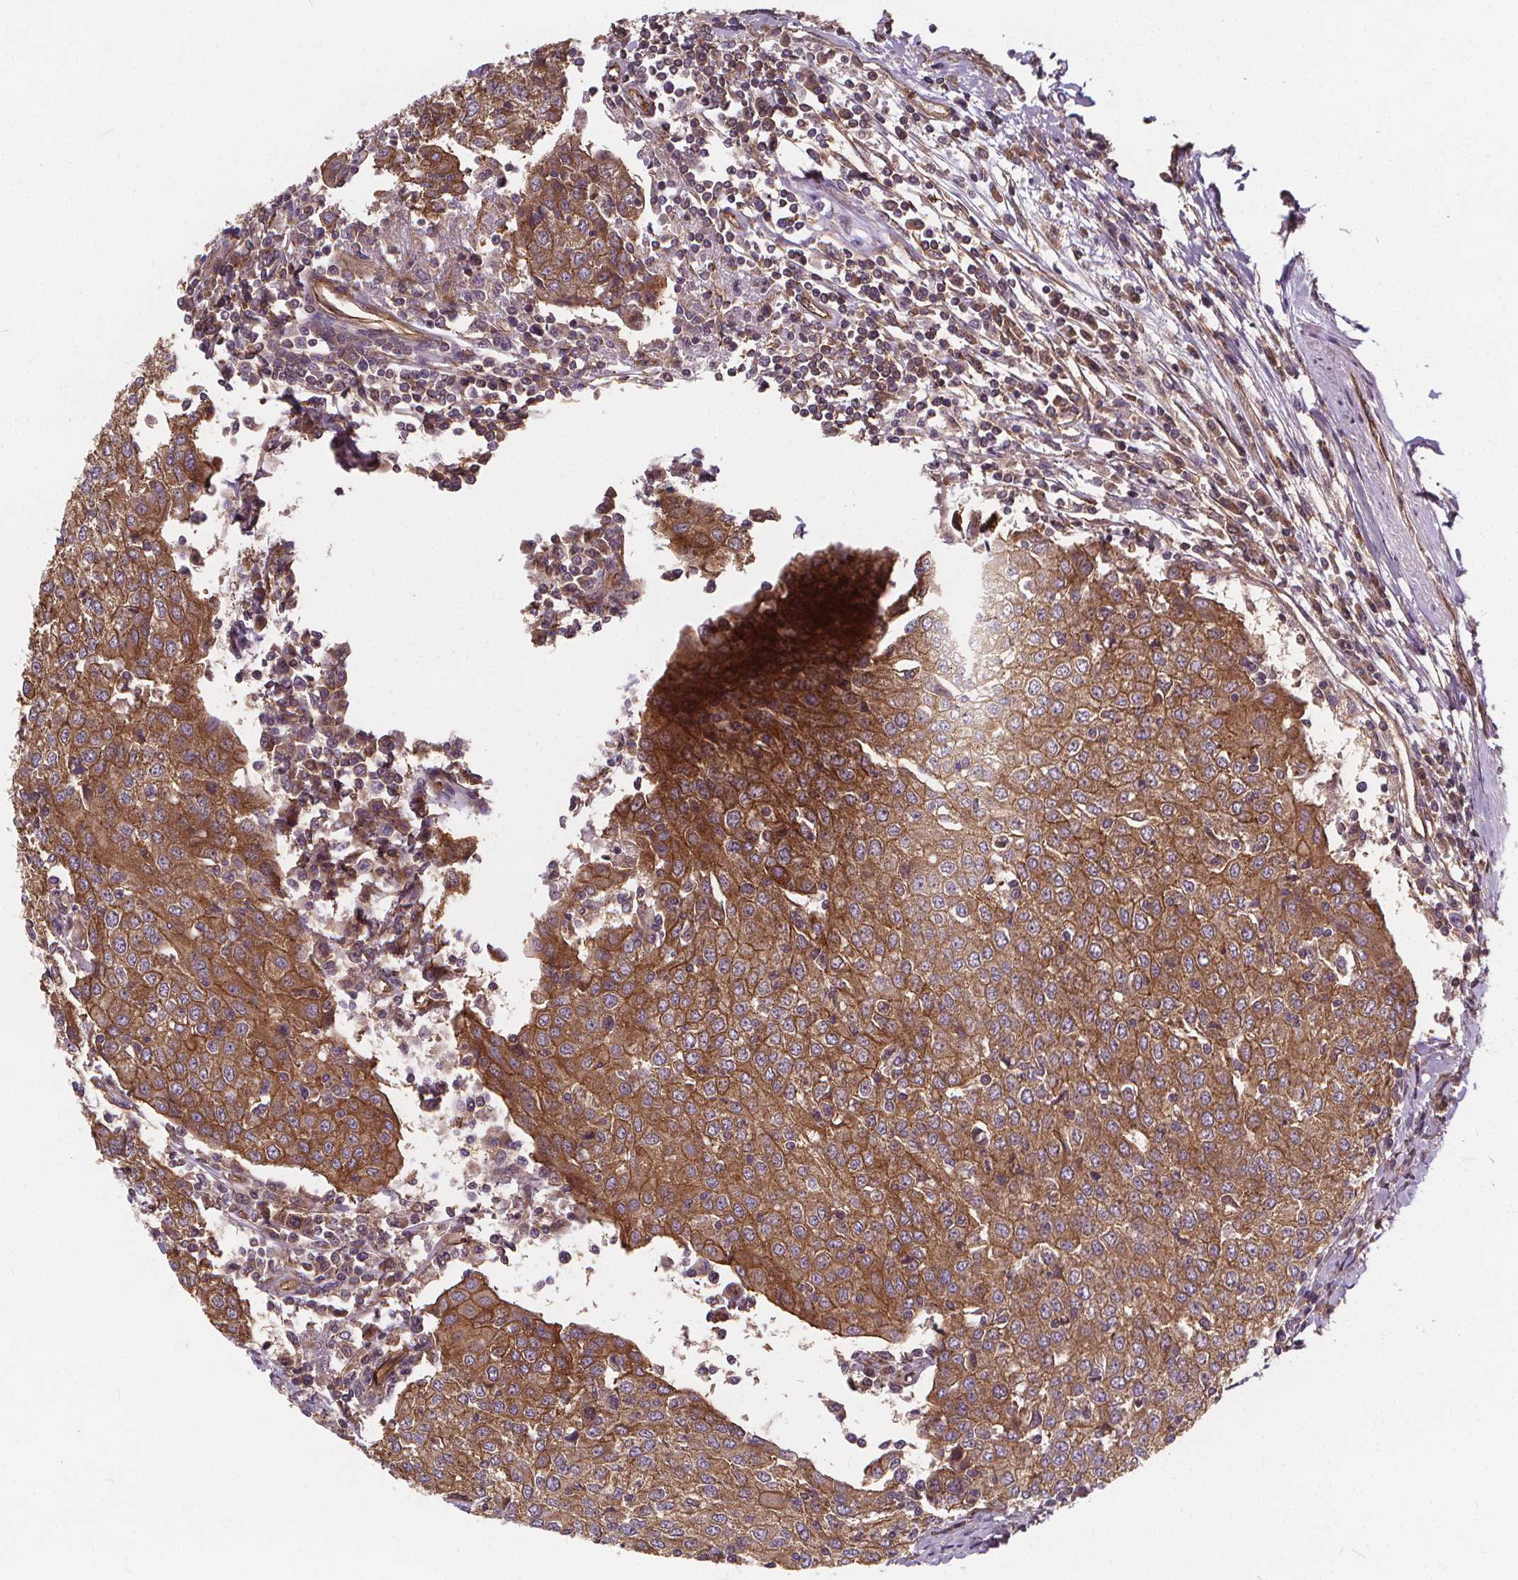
{"staining": {"intensity": "strong", "quantity": ">75%", "location": "cytoplasmic/membranous"}, "tissue": "urothelial cancer", "cell_type": "Tumor cells", "image_type": "cancer", "snomed": [{"axis": "morphology", "description": "Urothelial carcinoma, High grade"}, {"axis": "topography", "description": "Urinary bladder"}], "caption": "Urothelial carcinoma (high-grade) stained with a brown dye exhibits strong cytoplasmic/membranous positive positivity in about >75% of tumor cells.", "gene": "CLINT1", "patient": {"sex": "female", "age": 85}}